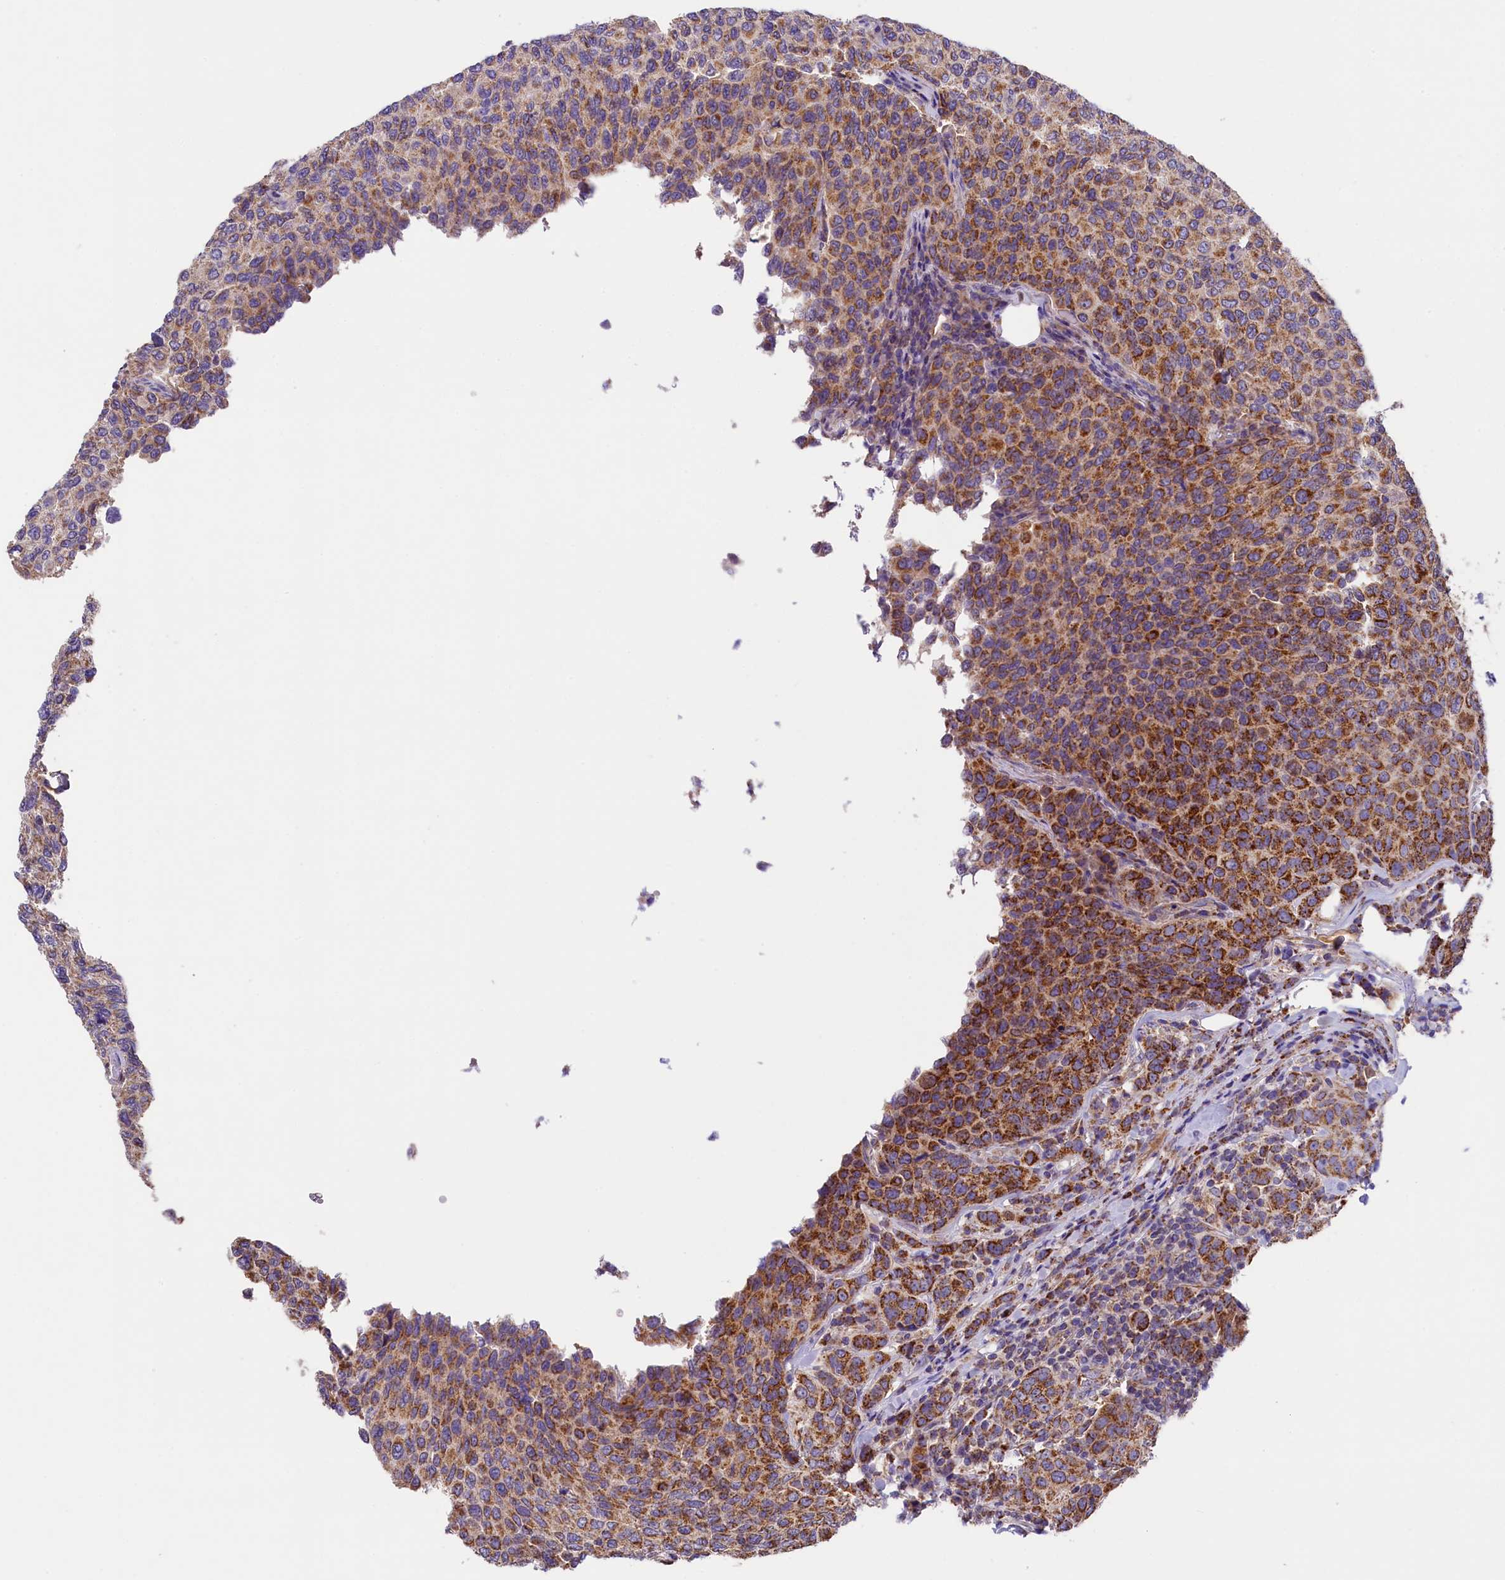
{"staining": {"intensity": "moderate", "quantity": ">75%", "location": "cytoplasmic/membranous"}, "tissue": "breast cancer", "cell_type": "Tumor cells", "image_type": "cancer", "snomed": [{"axis": "morphology", "description": "Duct carcinoma"}, {"axis": "topography", "description": "Breast"}], "caption": "Intraductal carcinoma (breast) stained for a protein demonstrates moderate cytoplasmic/membranous positivity in tumor cells.", "gene": "PMPCB", "patient": {"sex": "female", "age": 55}}